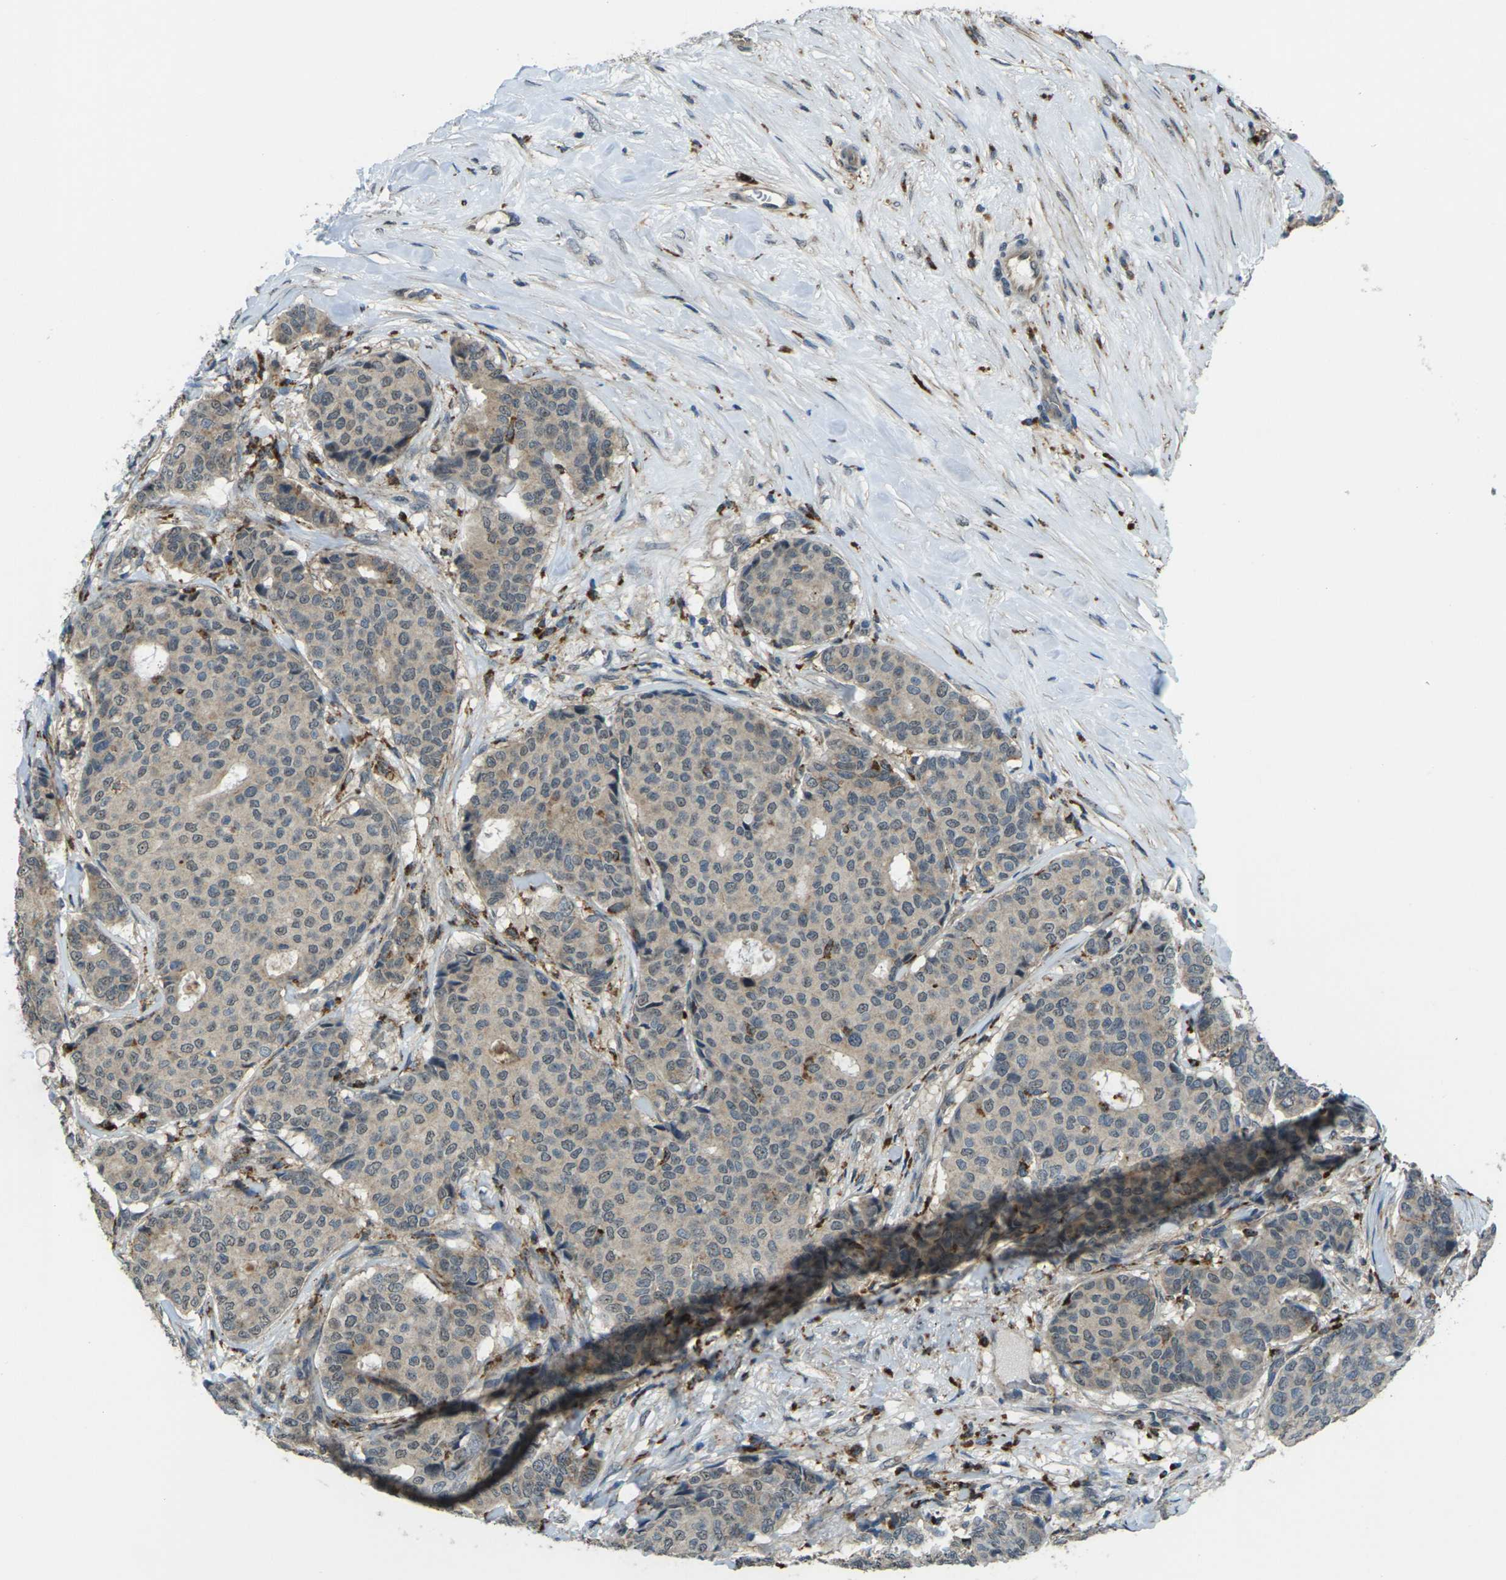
{"staining": {"intensity": "weak", "quantity": ">75%", "location": "cytoplasmic/membranous"}, "tissue": "breast cancer", "cell_type": "Tumor cells", "image_type": "cancer", "snomed": [{"axis": "morphology", "description": "Duct carcinoma"}, {"axis": "topography", "description": "Breast"}], "caption": "Invasive ductal carcinoma (breast) stained with immunohistochemistry exhibits weak cytoplasmic/membranous expression in approximately >75% of tumor cells. The protein of interest is stained brown, and the nuclei are stained in blue (DAB (3,3'-diaminobenzidine) IHC with brightfield microscopy, high magnification).", "gene": "SLC31A2", "patient": {"sex": "female", "age": 75}}